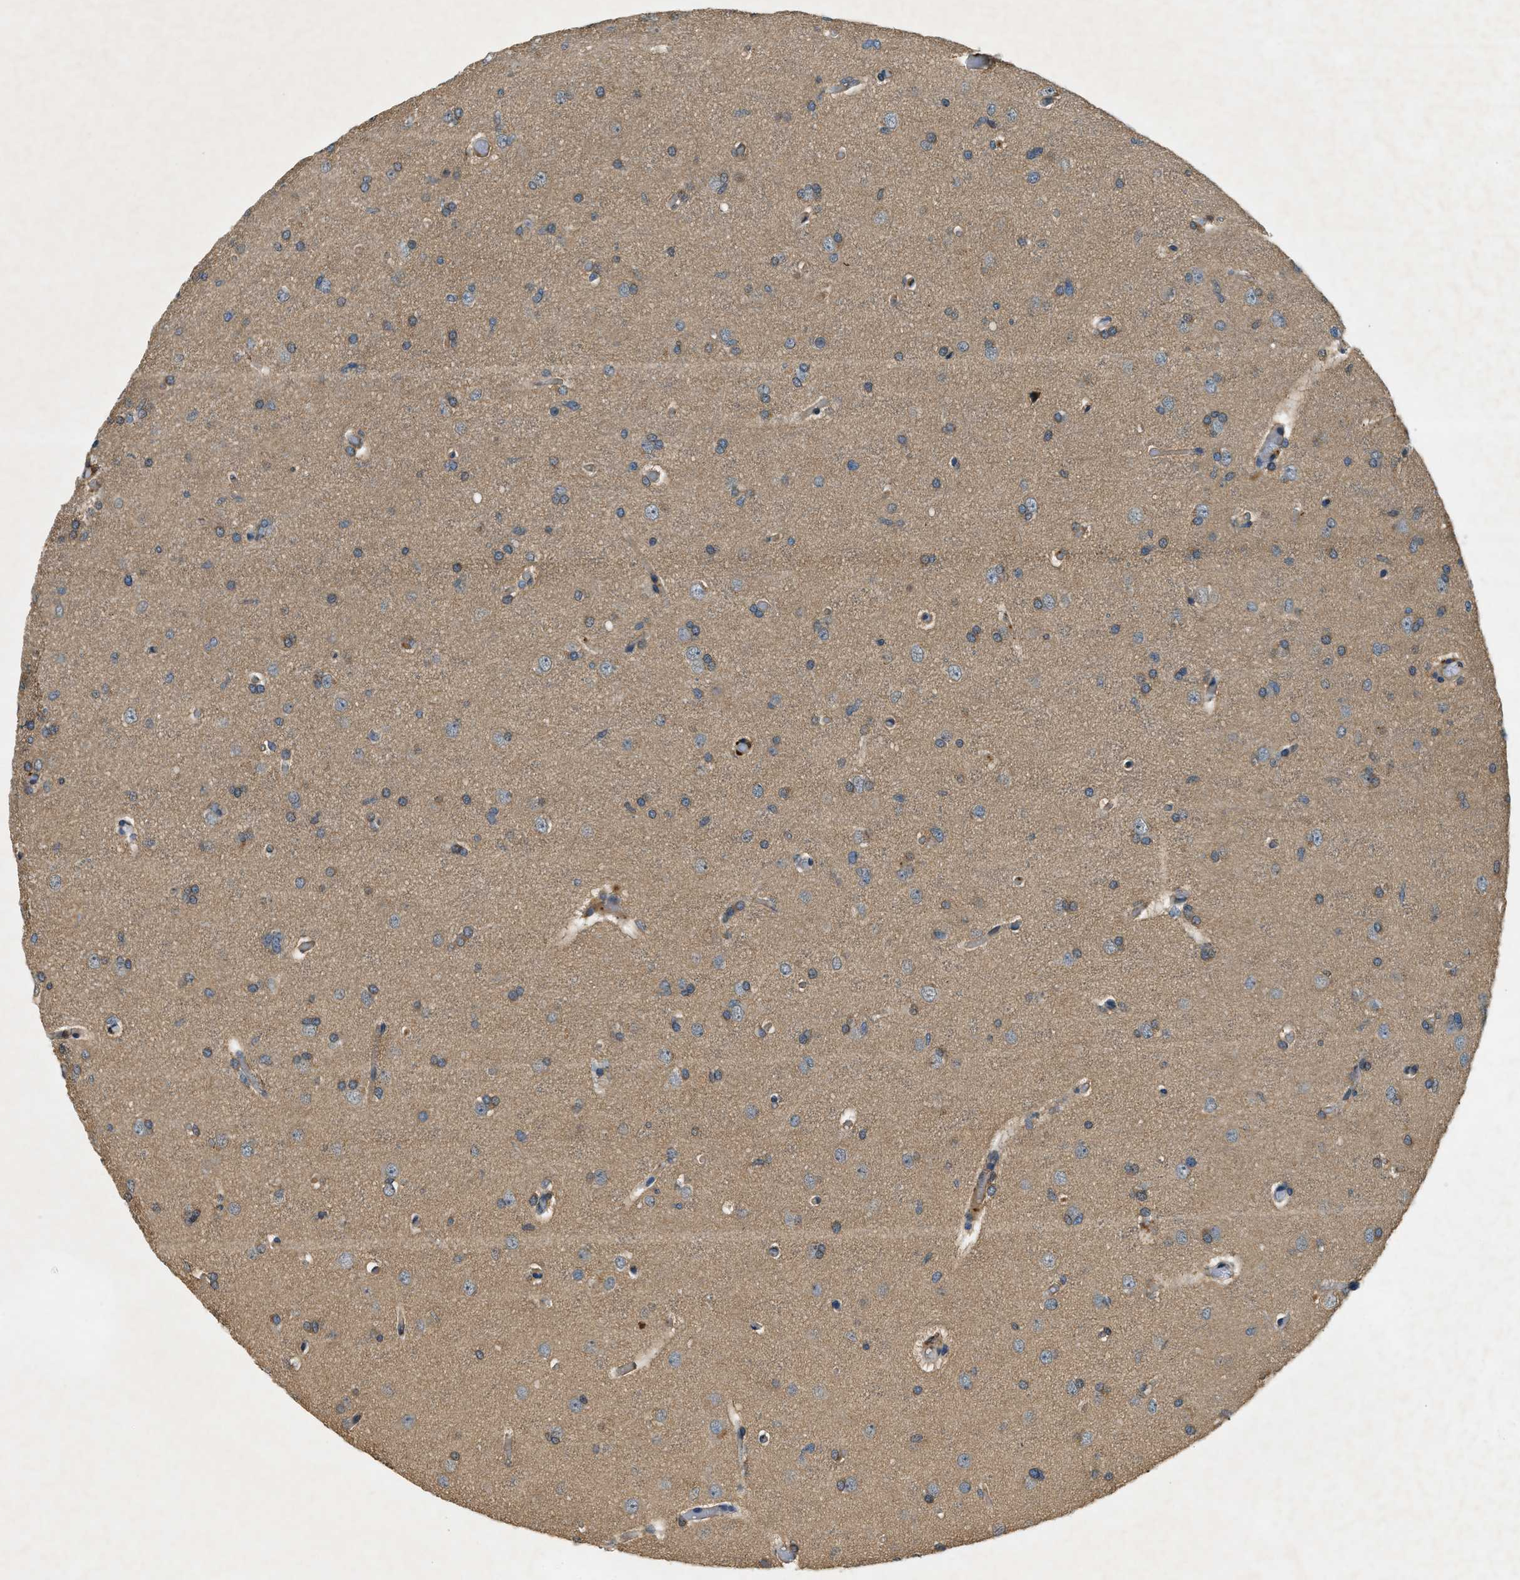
{"staining": {"intensity": "weak", "quantity": "<25%", "location": "cytoplasmic/membranous"}, "tissue": "glioma", "cell_type": "Tumor cells", "image_type": "cancer", "snomed": [{"axis": "morphology", "description": "Glioma, malignant, High grade"}, {"axis": "topography", "description": "Cerebral cortex"}], "caption": "There is no significant expression in tumor cells of malignant glioma (high-grade).", "gene": "CFLAR", "patient": {"sex": "female", "age": 36}}